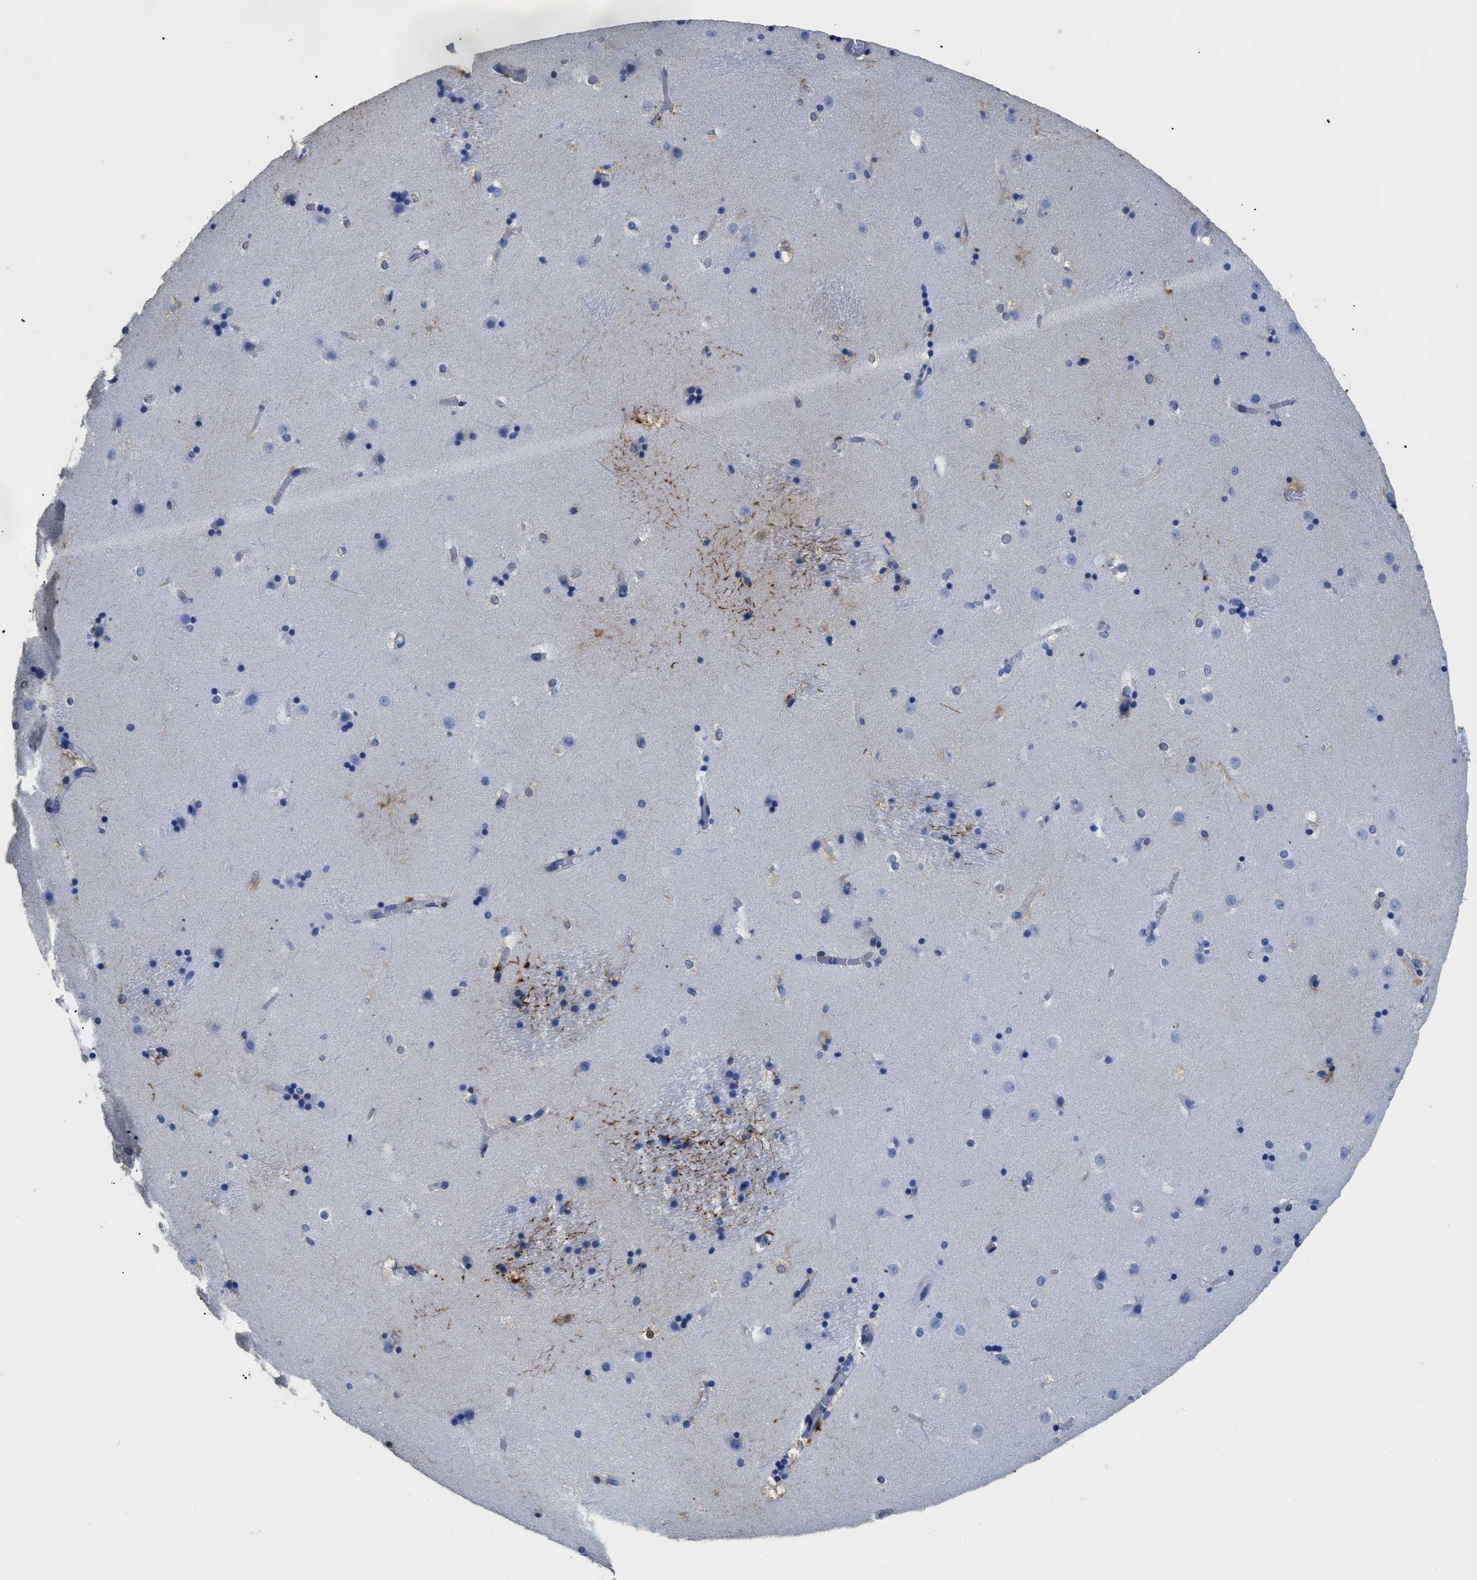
{"staining": {"intensity": "strong", "quantity": "<25%", "location": "cytoplasmic/membranous"}, "tissue": "caudate", "cell_type": "Glial cells", "image_type": "normal", "snomed": [{"axis": "morphology", "description": "Normal tissue, NOS"}, {"axis": "topography", "description": "Lateral ventricle wall"}], "caption": "This is a histology image of IHC staining of unremarkable caudate, which shows strong staining in the cytoplasmic/membranous of glial cells.", "gene": "DLC1", "patient": {"sex": "male", "age": 45}}